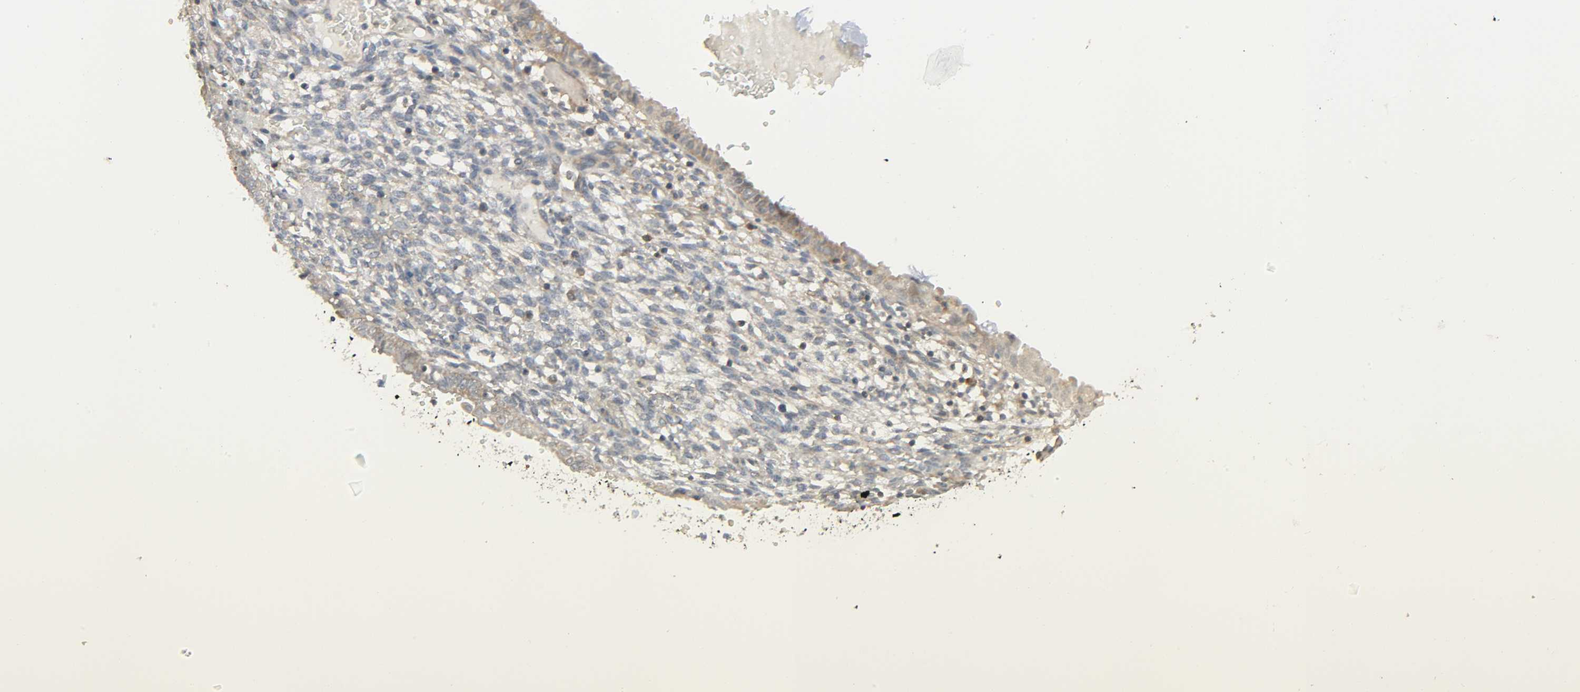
{"staining": {"intensity": "moderate", "quantity": "<25%", "location": "cytoplasmic/membranous"}, "tissue": "endometrium", "cell_type": "Cells in endometrial stroma", "image_type": "normal", "snomed": [{"axis": "morphology", "description": "Normal tissue, NOS"}, {"axis": "topography", "description": "Endometrium"}], "caption": "Normal endometrium displays moderate cytoplasmic/membranous expression in approximately <25% of cells in endometrial stroma The protein of interest is shown in brown color, while the nuclei are stained blue..", "gene": "PLEKHA2", "patient": {"sex": "female", "age": 61}}